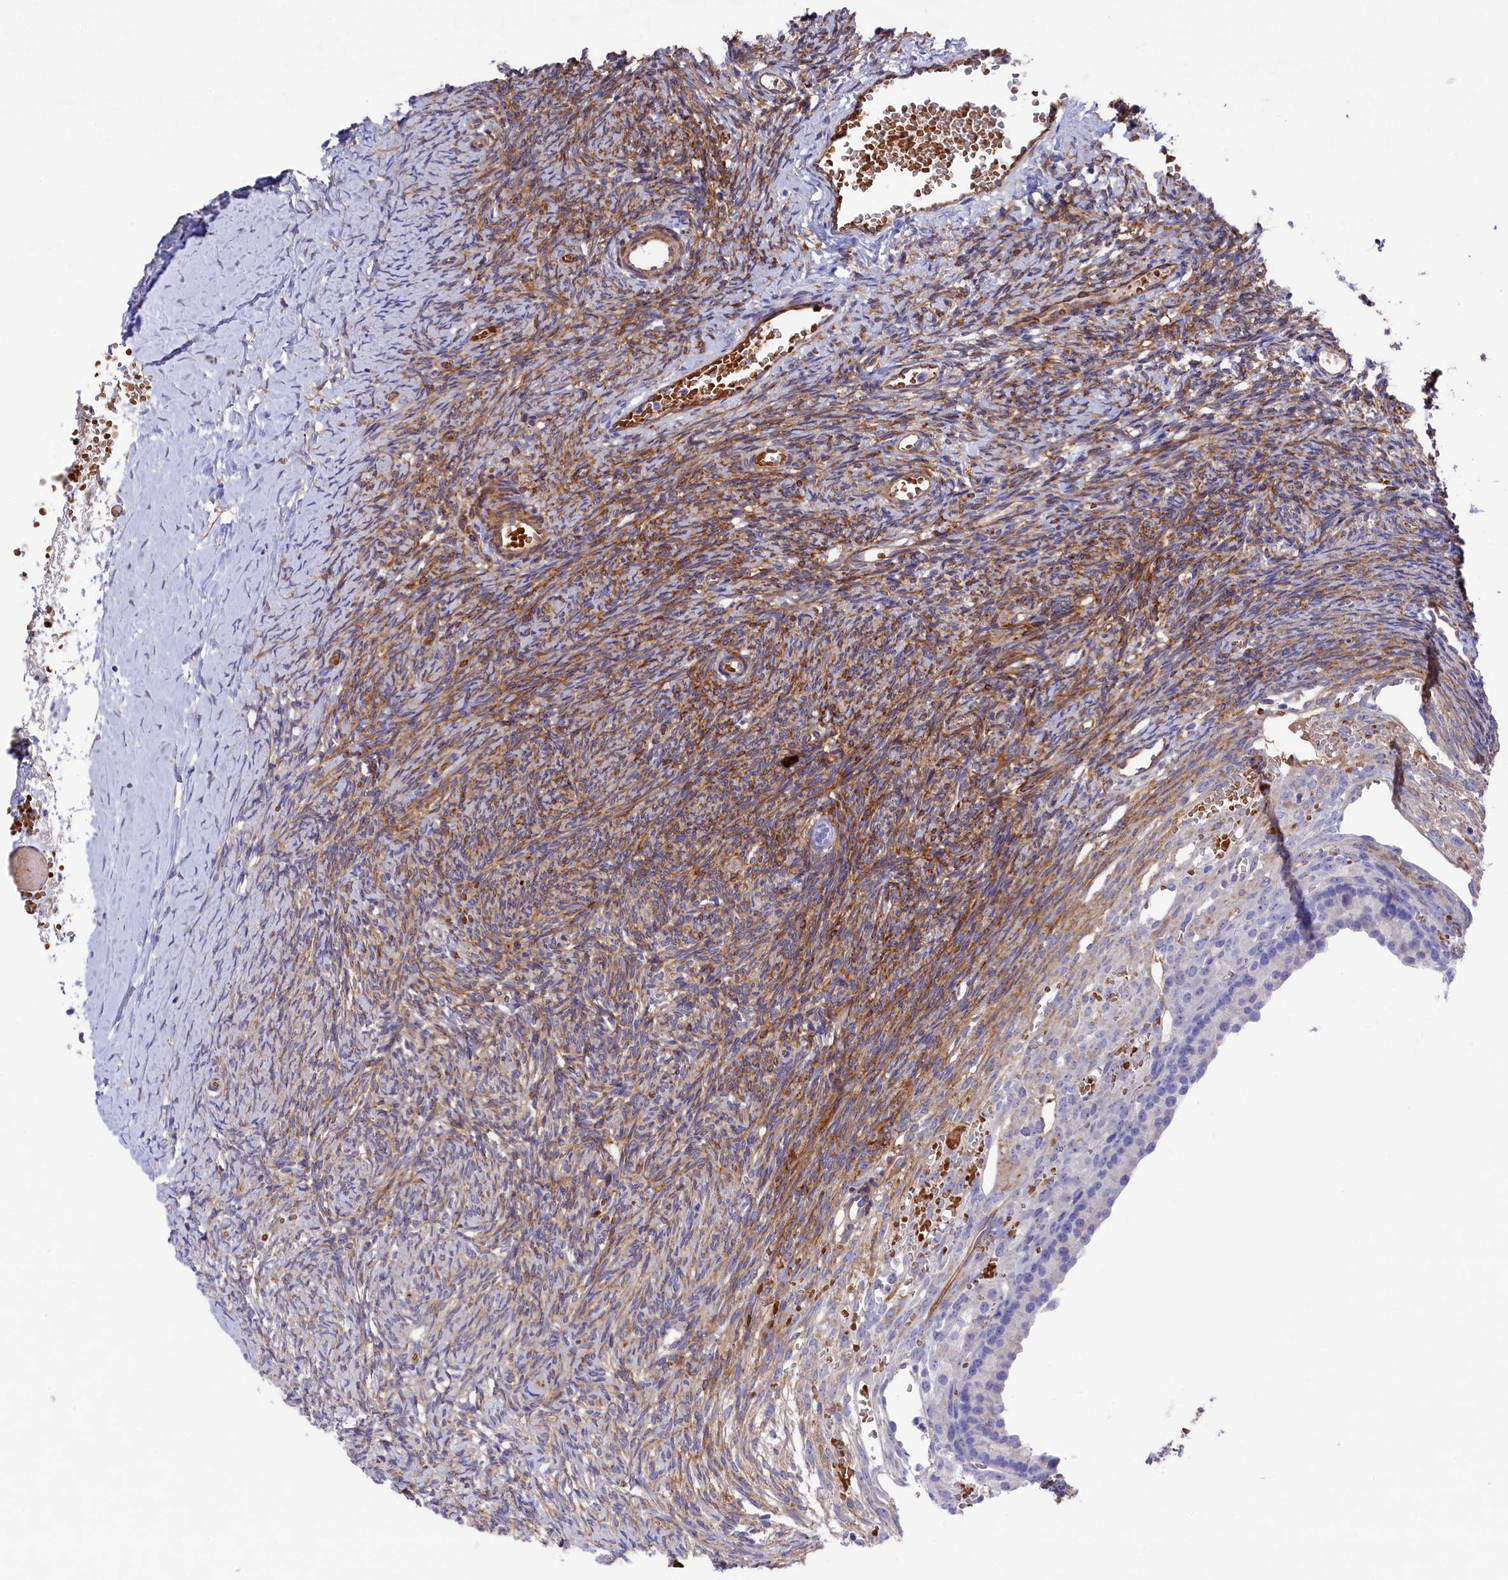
{"staining": {"intensity": "moderate", "quantity": "25%-75%", "location": "cytoplasmic/membranous"}, "tissue": "ovary", "cell_type": "Ovarian stroma cells", "image_type": "normal", "snomed": [{"axis": "morphology", "description": "Normal tissue, NOS"}, {"axis": "topography", "description": "Ovary"}], "caption": "Protein analysis of benign ovary displays moderate cytoplasmic/membranous positivity in approximately 25%-75% of ovarian stroma cells. (DAB (3,3'-diaminobenzidine) IHC with brightfield microscopy, high magnification).", "gene": "LHFPL4", "patient": {"sex": "female", "age": 39}}